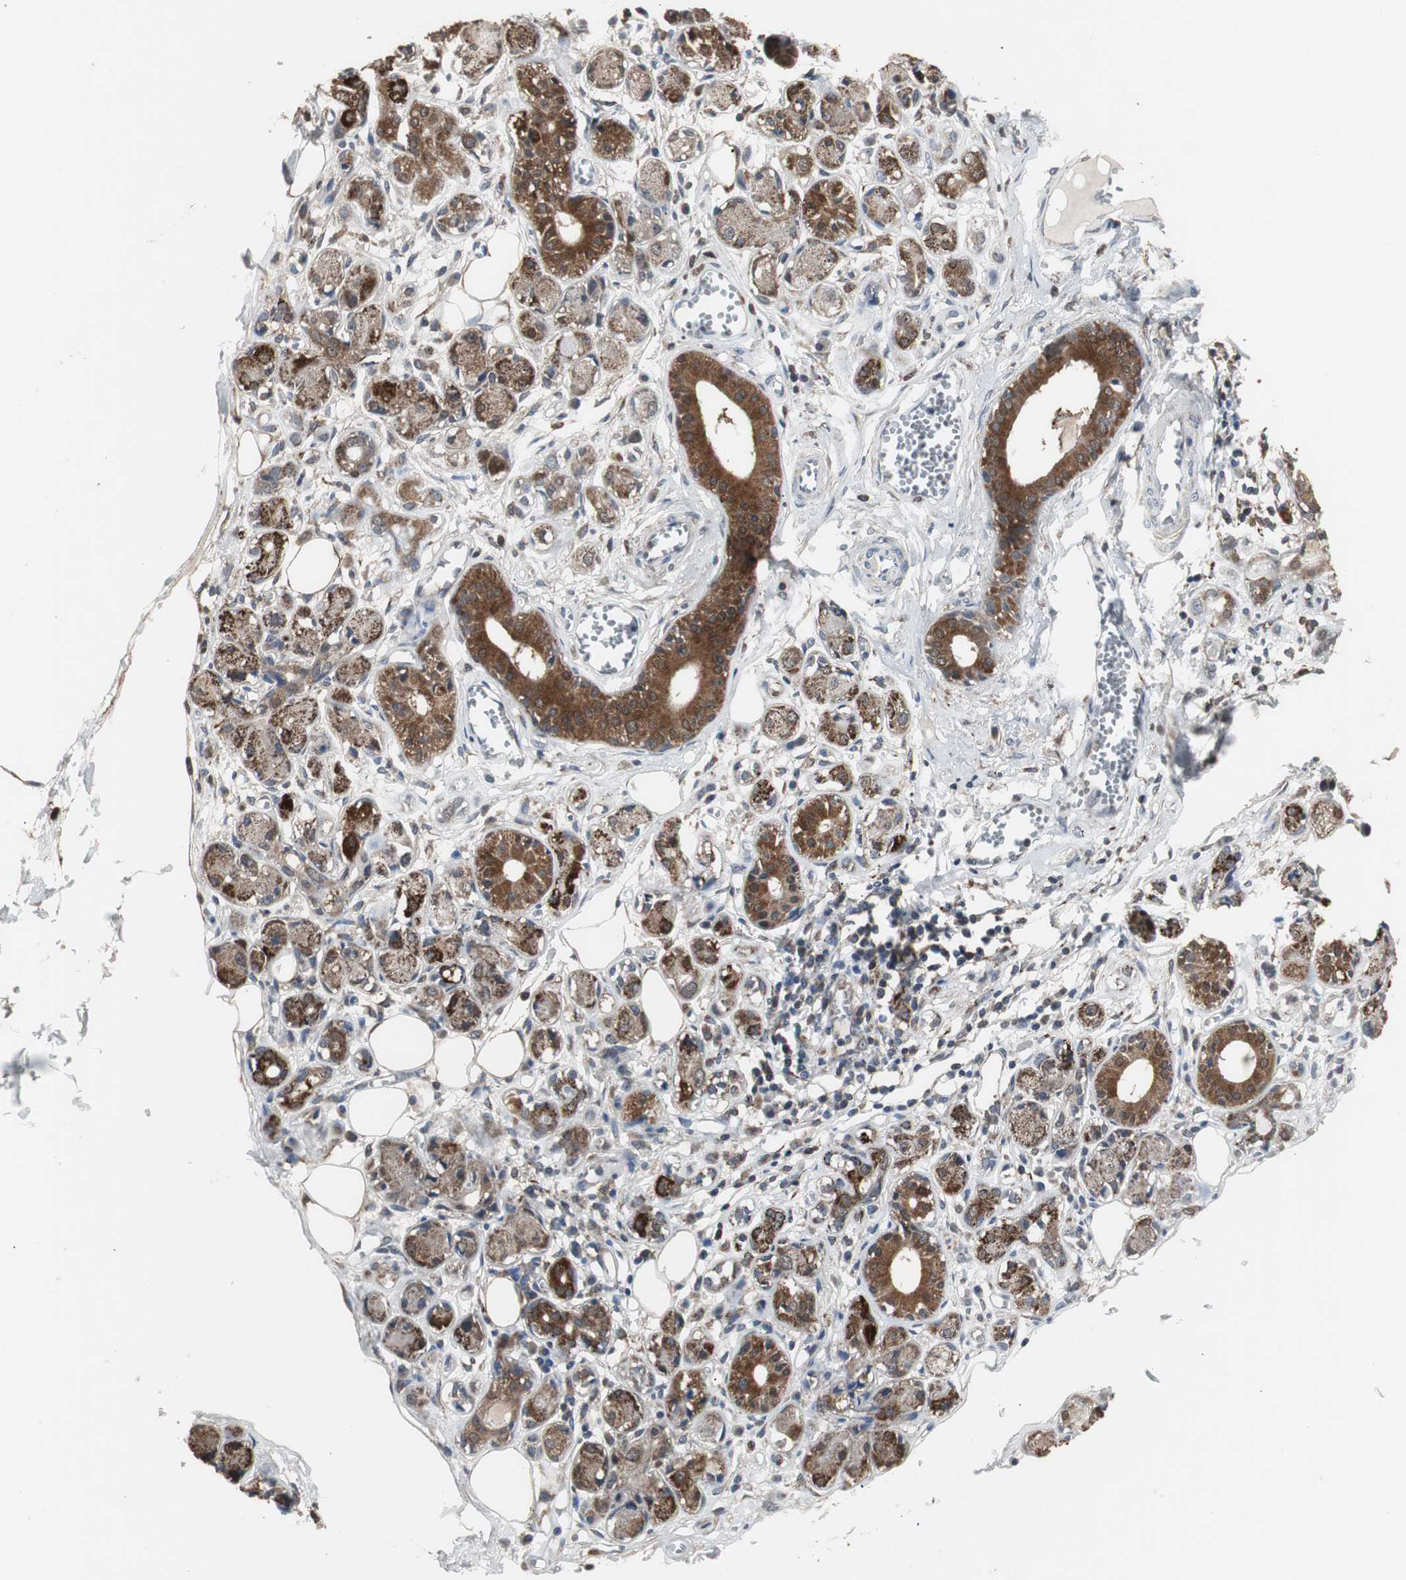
{"staining": {"intensity": "weak", "quantity": "25%-75%", "location": "cytoplasmic/membranous"}, "tissue": "adipose tissue", "cell_type": "Adipocytes", "image_type": "normal", "snomed": [{"axis": "morphology", "description": "Normal tissue, NOS"}, {"axis": "morphology", "description": "Inflammation, NOS"}, {"axis": "topography", "description": "Vascular tissue"}, {"axis": "topography", "description": "Salivary gland"}], "caption": "Unremarkable adipose tissue reveals weak cytoplasmic/membranous staining in approximately 25%-75% of adipocytes, visualized by immunohistochemistry.", "gene": "ZSCAN22", "patient": {"sex": "female", "age": 75}}